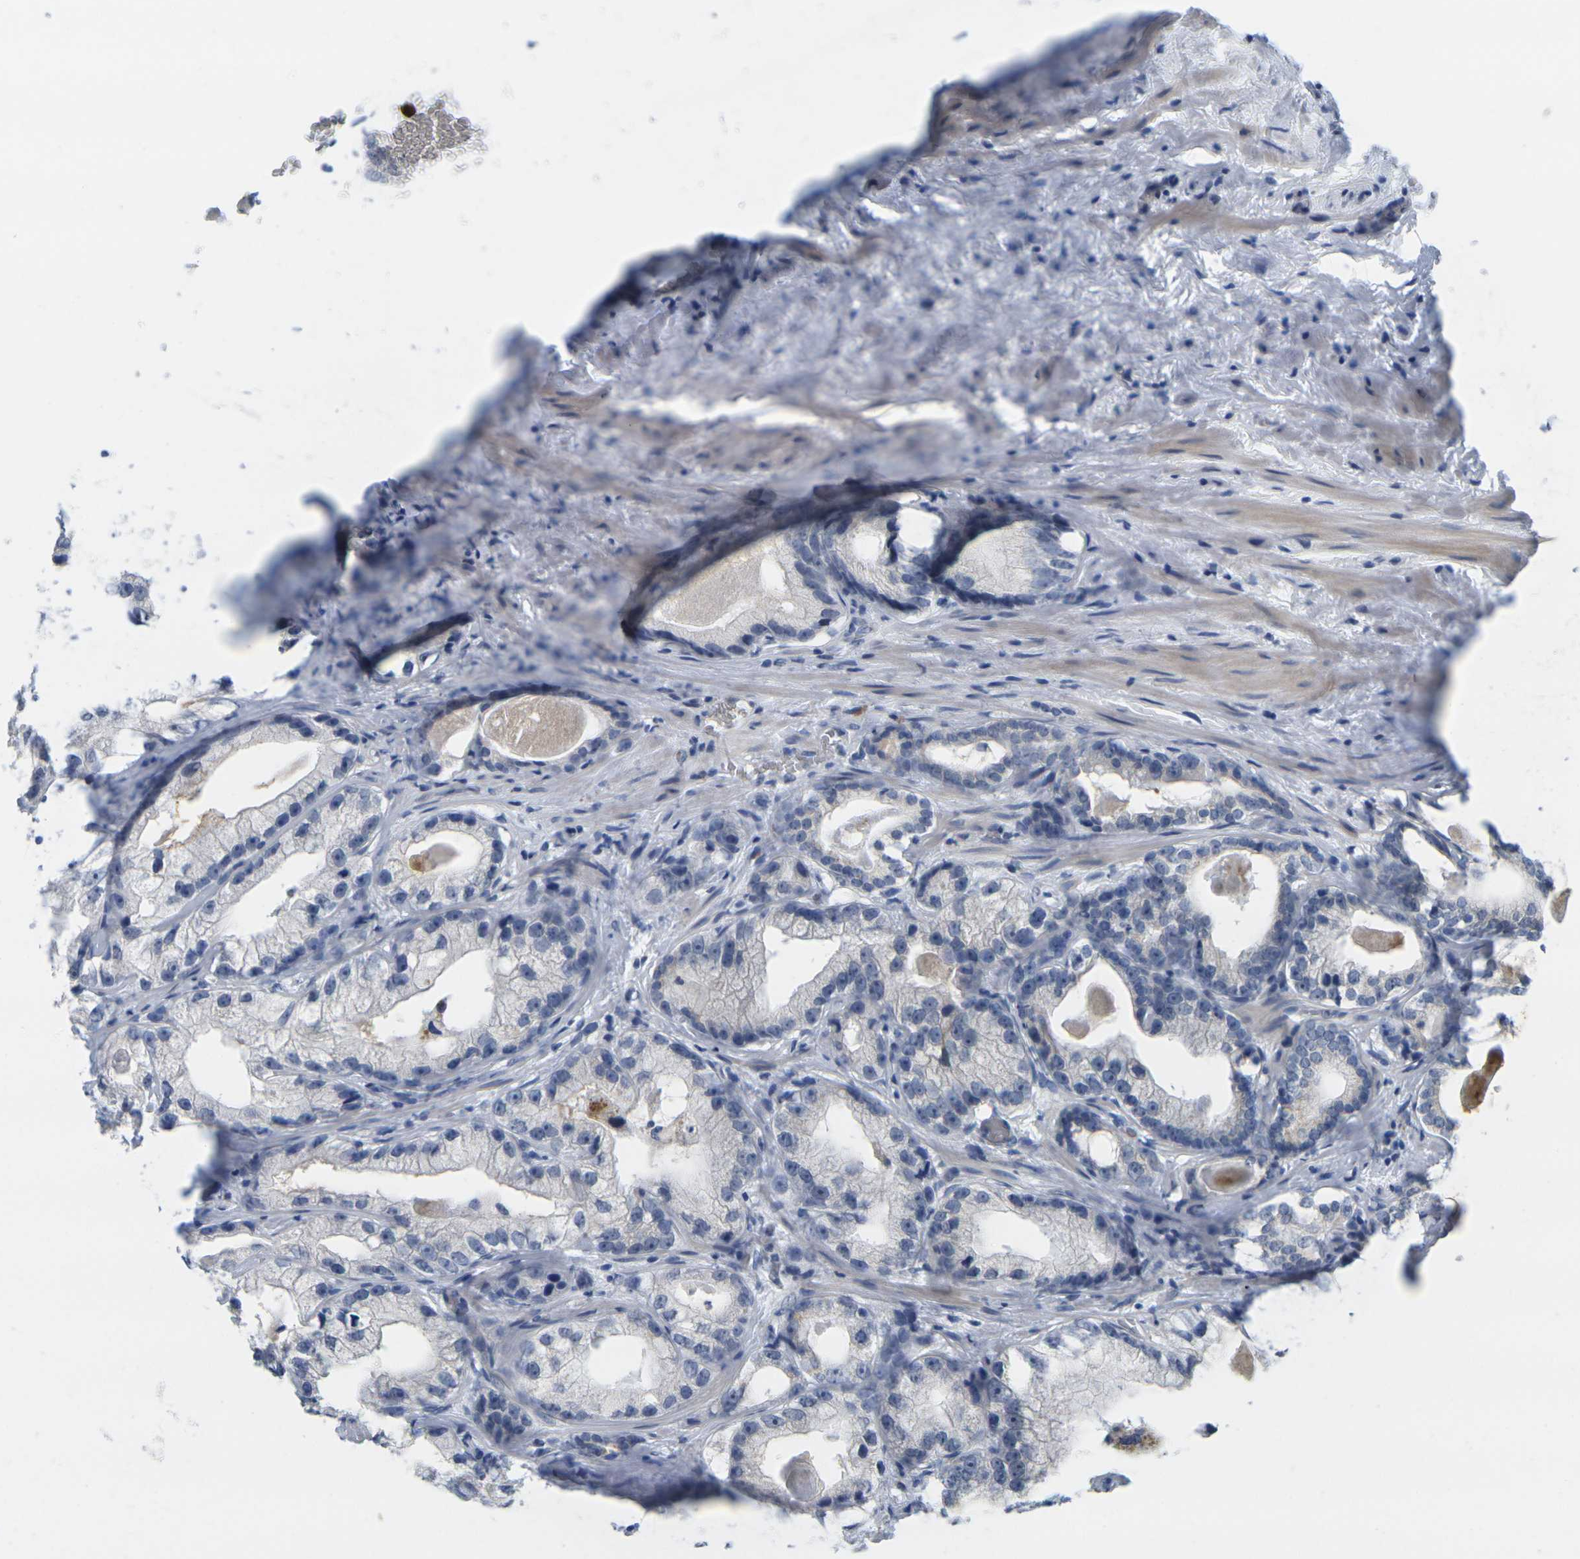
{"staining": {"intensity": "negative", "quantity": "none", "location": "none"}, "tissue": "prostate cancer", "cell_type": "Tumor cells", "image_type": "cancer", "snomed": [{"axis": "morphology", "description": "Adenocarcinoma, Low grade"}, {"axis": "topography", "description": "Prostate"}], "caption": "Immunohistochemical staining of prostate cancer (low-grade adenocarcinoma) reveals no significant expression in tumor cells. Nuclei are stained in blue.", "gene": "GPR15", "patient": {"sex": "male", "age": 59}}